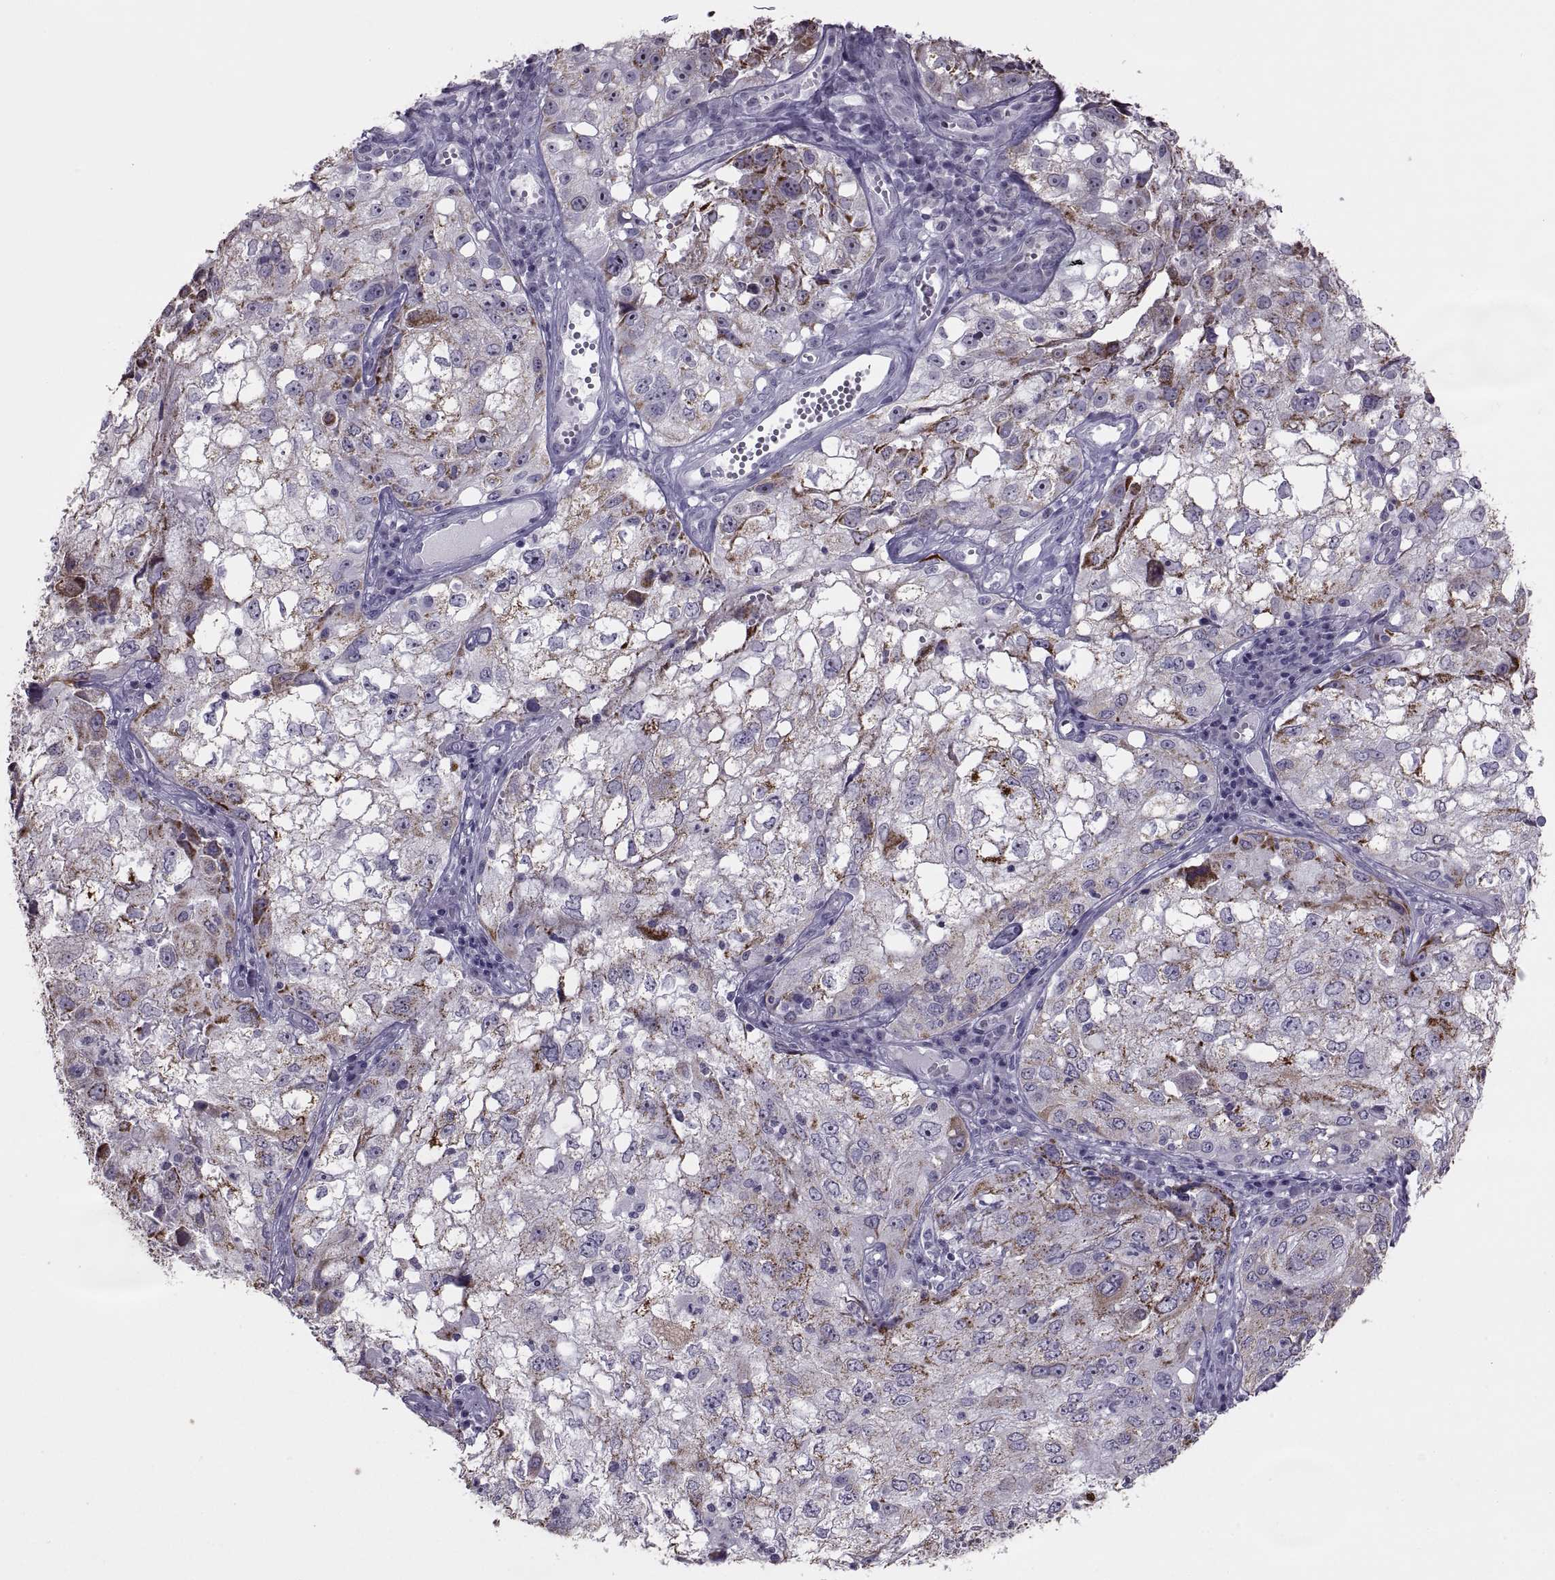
{"staining": {"intensity": "strong", "quantity": "25%-75%", "location": "cytoplasmic/membranous"}, "tissue": "cervical cancer", "cell_type": "Tumor cells", "image_type": "cancer", "snomed": [{"axis": "morphology", "description": "Squamous cell carcinoma, NOS"}, {"axis": "topography", "description": "Cervix"}], "caption": "This is a micrograph of IHC staining of cervical squamous cell carcinoma, which shows strong positivity in the cytoplasmic/membranous of tumor cells.", "gene": "ASIC2", "patient": {"sex": "female", "age": 36}}